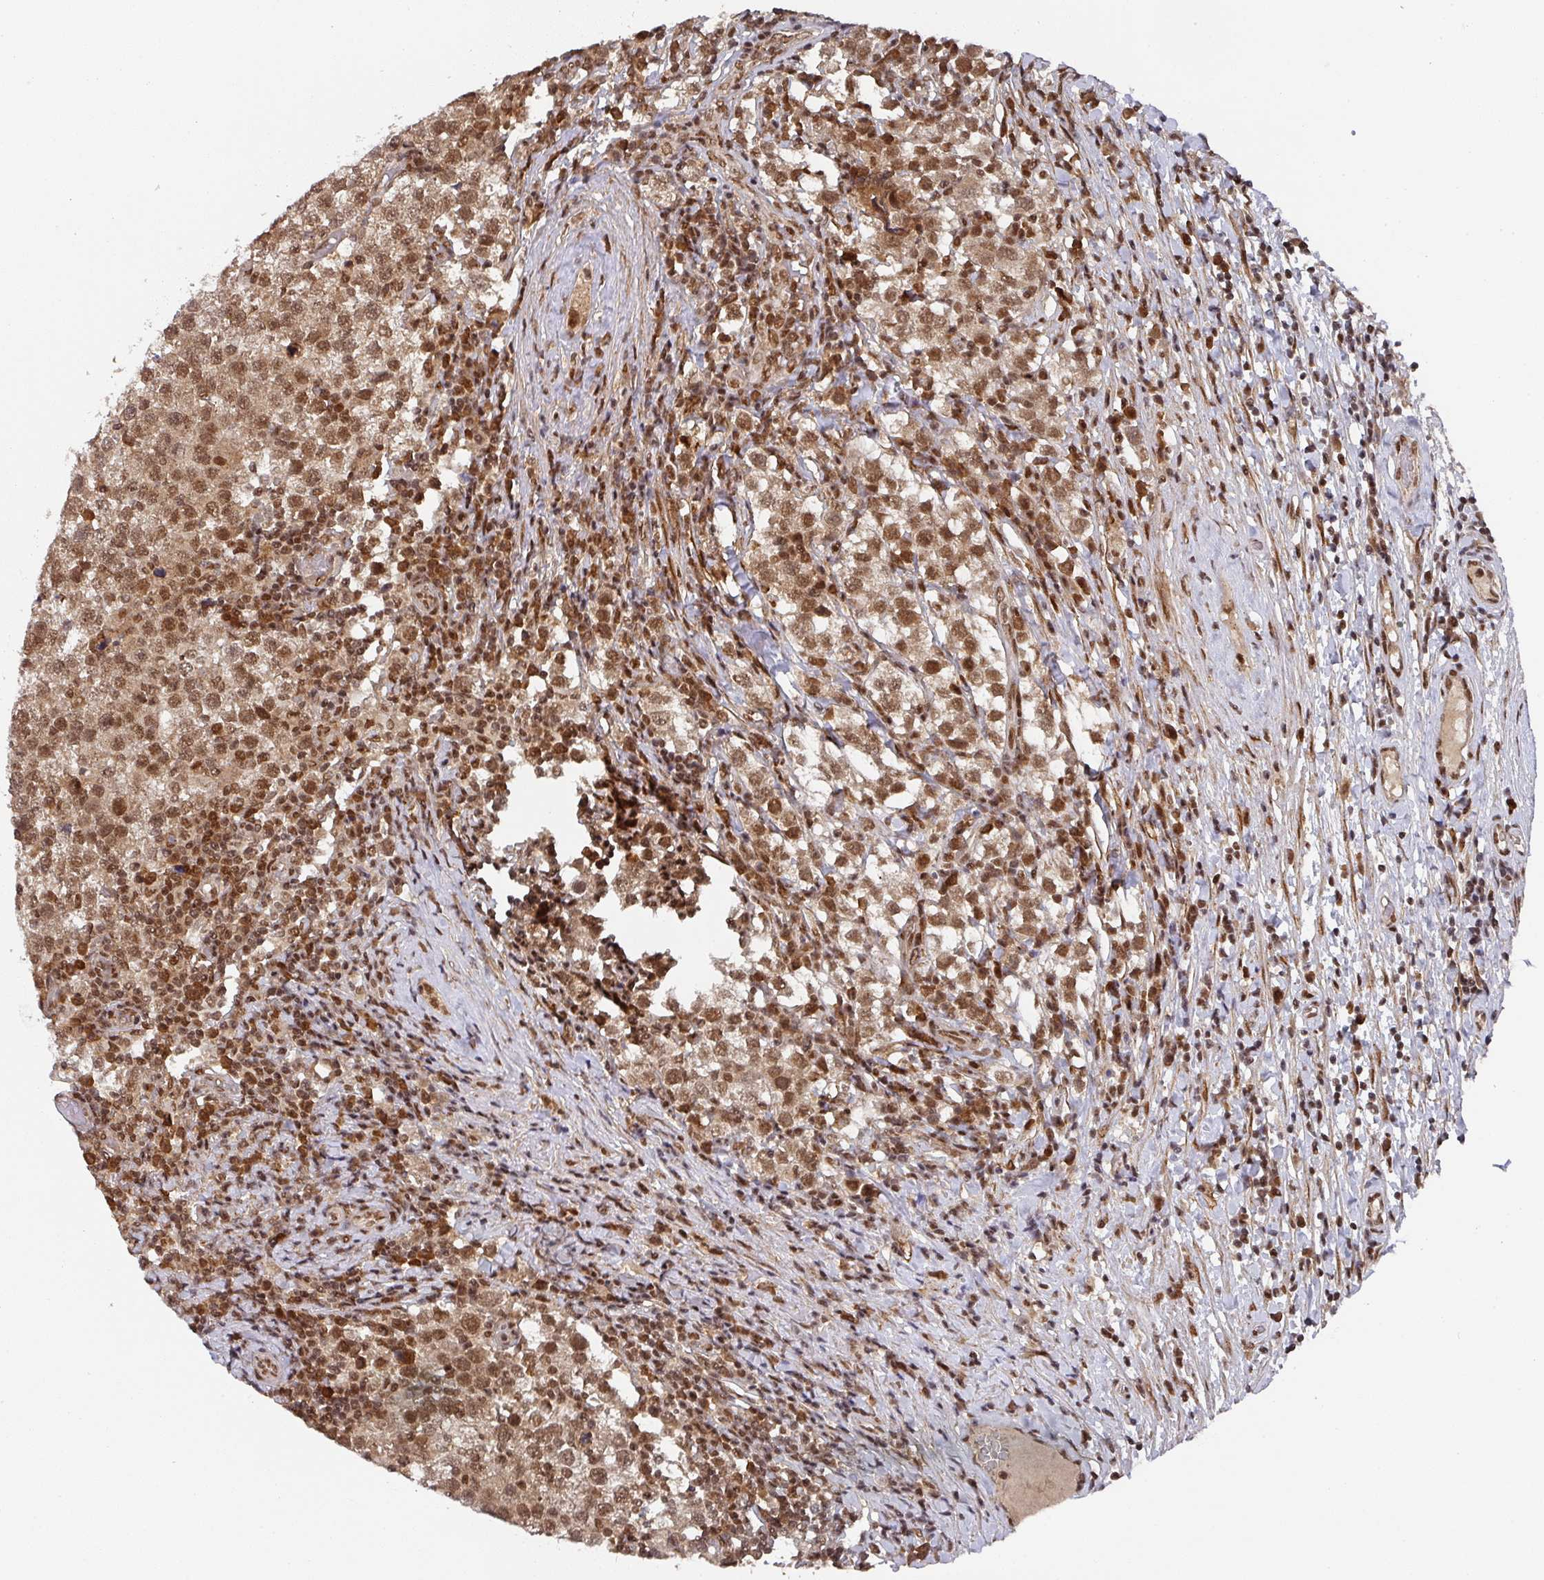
{"staining": {"intensity": "moderate", "quantity": ">75%", "location": "nuclear"}, "tissue": "testis cancer", "cell_type": "Tumor cells", "image_type": "cancer", "snomed": [{"axis": "morphology", "description": "Seminoma, NOS"}, {"axis": "topography", "description": "Testis"}], "caption": "IHC histopathology image of neoplastic tissue: testis cancer (seminoma) stained using immunohistochemistry exhibits medium levels of moderate protein expression localized specifically in the nuclear of tumor cells, appearing as a nuclear brown color.", "gene": "DIDO1", "patient": {"sex": "male", "age": 34}}